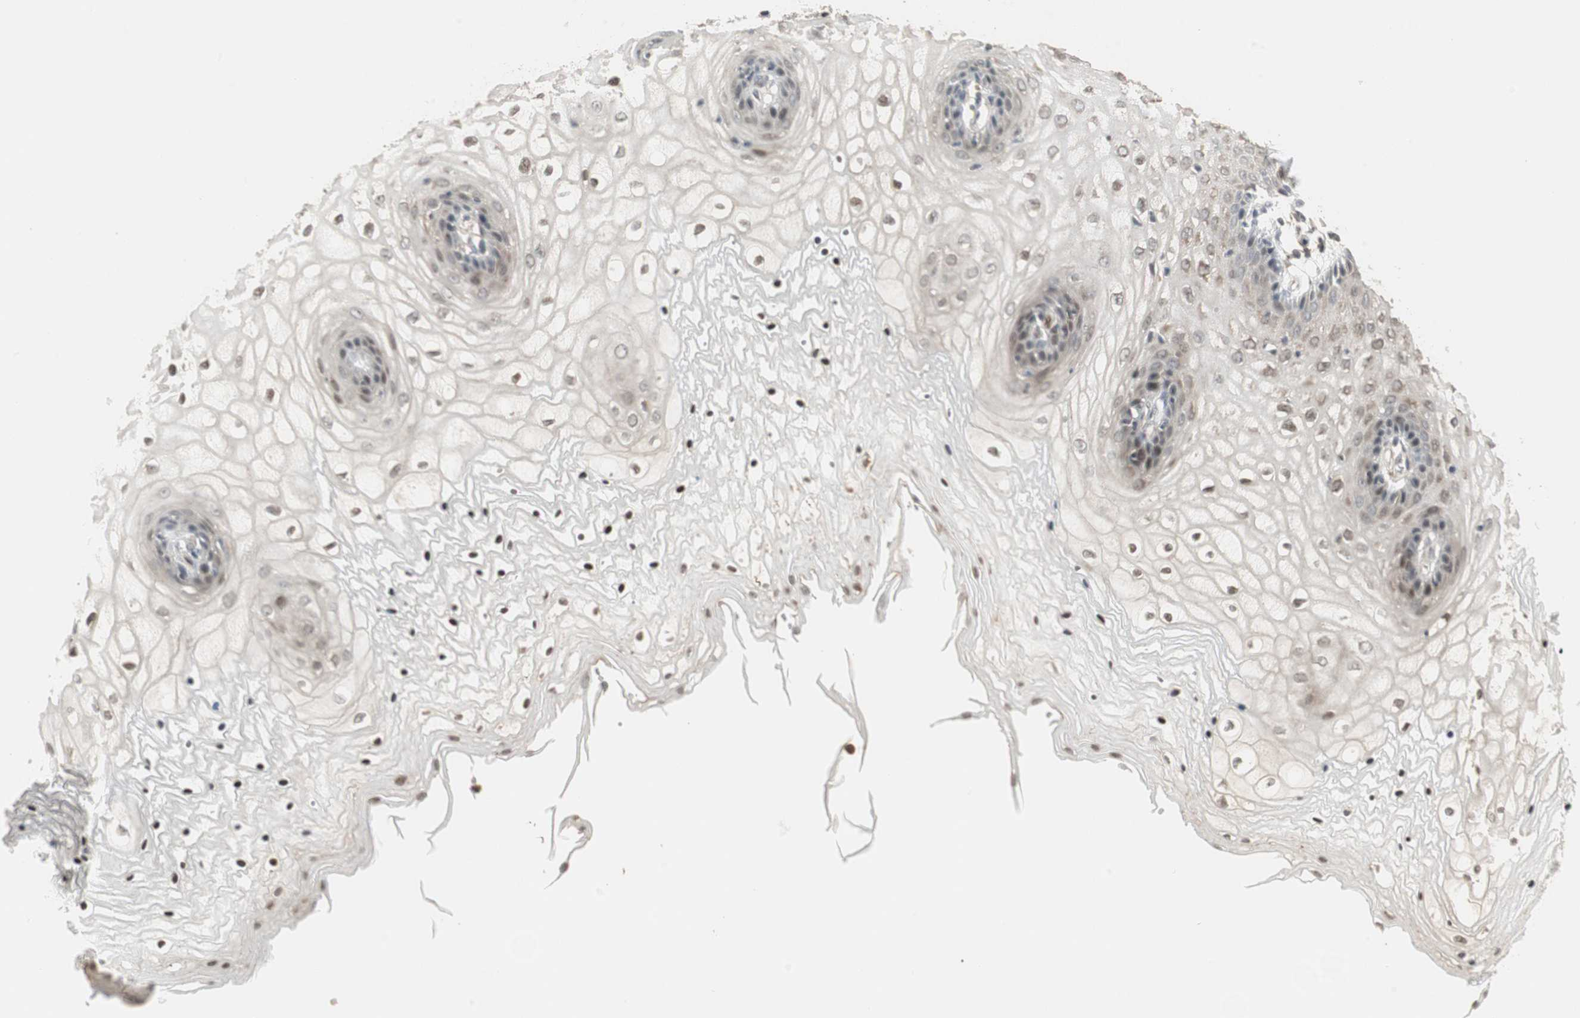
{"staining": {"intensity": "weak", "quantity": "<25%", "location": "nuclear"}, "tissue": "vagina", "cell_type": "Squamous epithelial cells", "image_type": "normal", "snomed": [{"axis": "morphology", "description": "Normal tissue, NOS"}, {"axis": "topography", "description": "Vagina"}], "caption": "Micrograph shows no significant protein staining in squamous epithelial cells of normal vagina. Brightfield microscopy of IHC stained with DAB (3,3'-diaminobenzidine) (brown) and hematoxylin (blue), captured at high magnification.", "gene": "SNX4", "patient": {"sex": "female", "age": 34}}